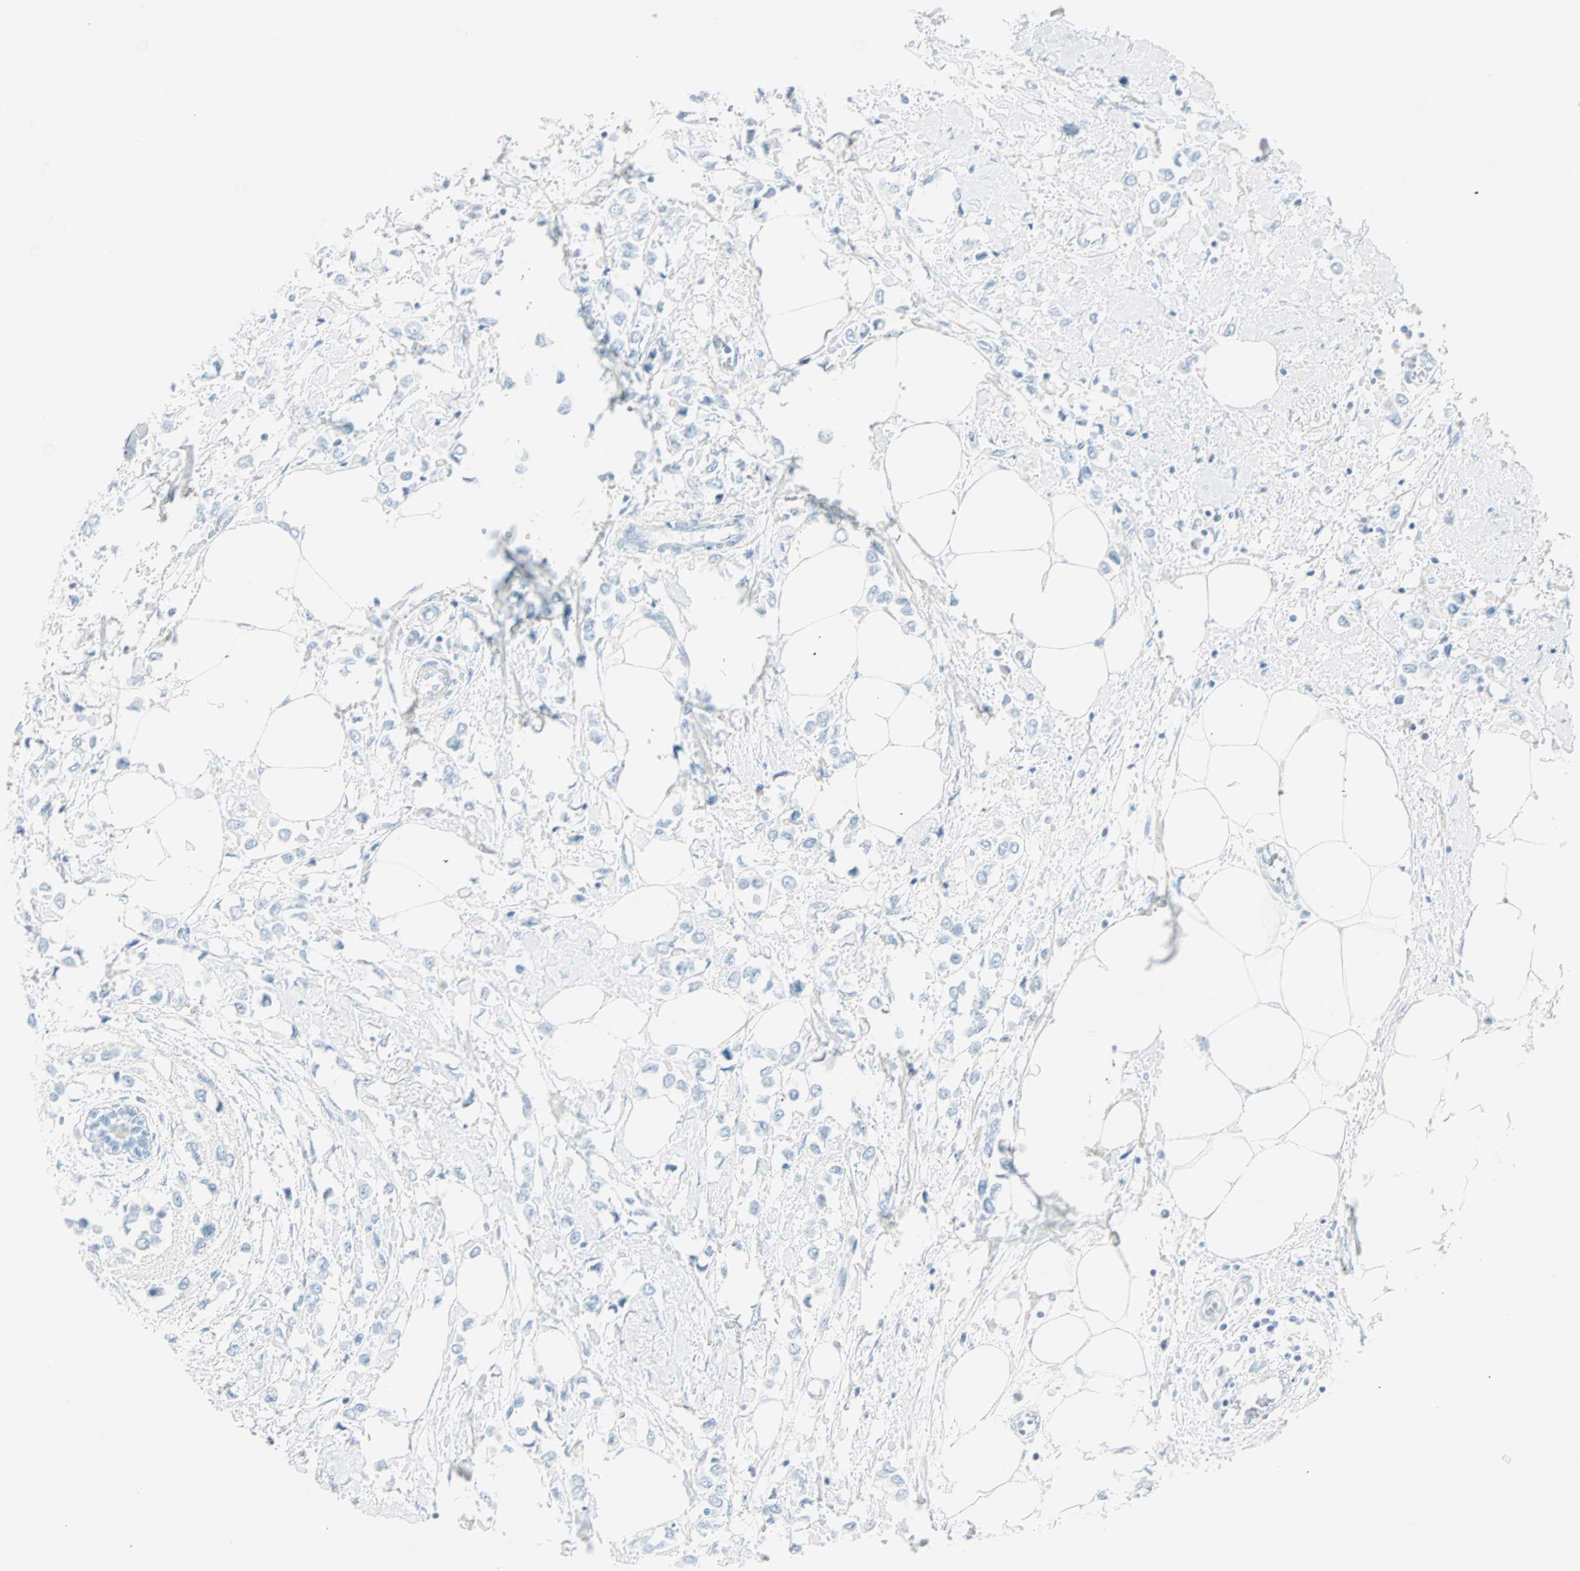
{"staining": {"intensity": "negative", "quantity": "none", "location": "none"}, "tissue": "breast cancer", "cell_type": "Tumor cells", "image_type": "cancer", "snomed": [{"axis": "morphology", "description": "Lobular carcinoma"}, {"axis": "topography", "description": "Breast"}], "caption": "IHC of human breast cancer (lobular carcinoma) shows no positivity in tumor cells.", "gene": "NES", "patient": {"sex": "female", "age": 51}}